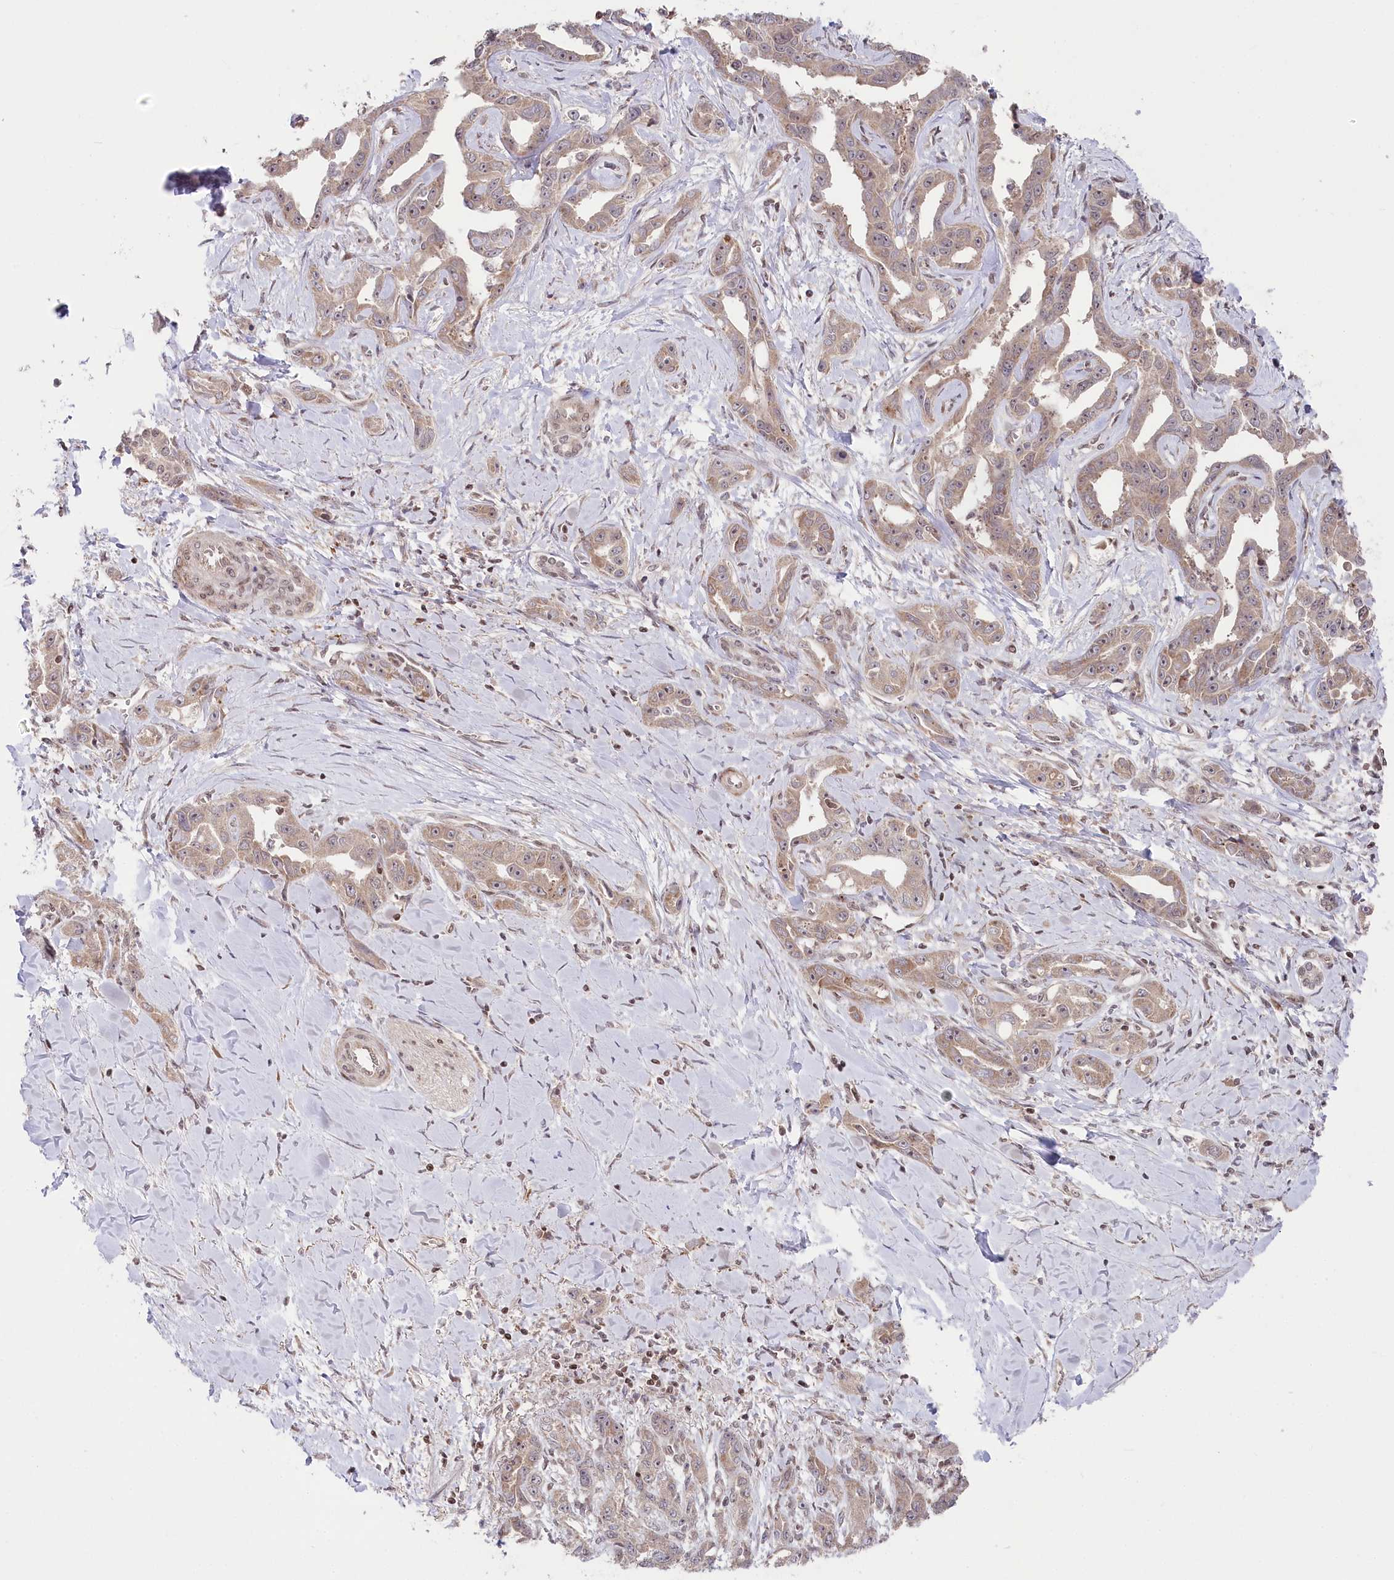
{"staining": {"intensity": "weak", "quantity": "25%-75%", "location": "cytoplasmic/membranous"}, "tissue": "liver cancer", "cell_type": "Tumor cells", "image_type": "cancer", "snomed": [{"axis": "morphology", "description": "Cholangiocarcinoma"}, {"axis": "topography", "description": "Liver"}], "caption": "Weak cytoplasmic/membranous positivity for a protein is identified in approximately 25%-75% of tumor cells of cholangiocarcinoma (liver) using IHC.", "gene": "CGGBP1", "patient": {"sex": "male", "age": 59}}